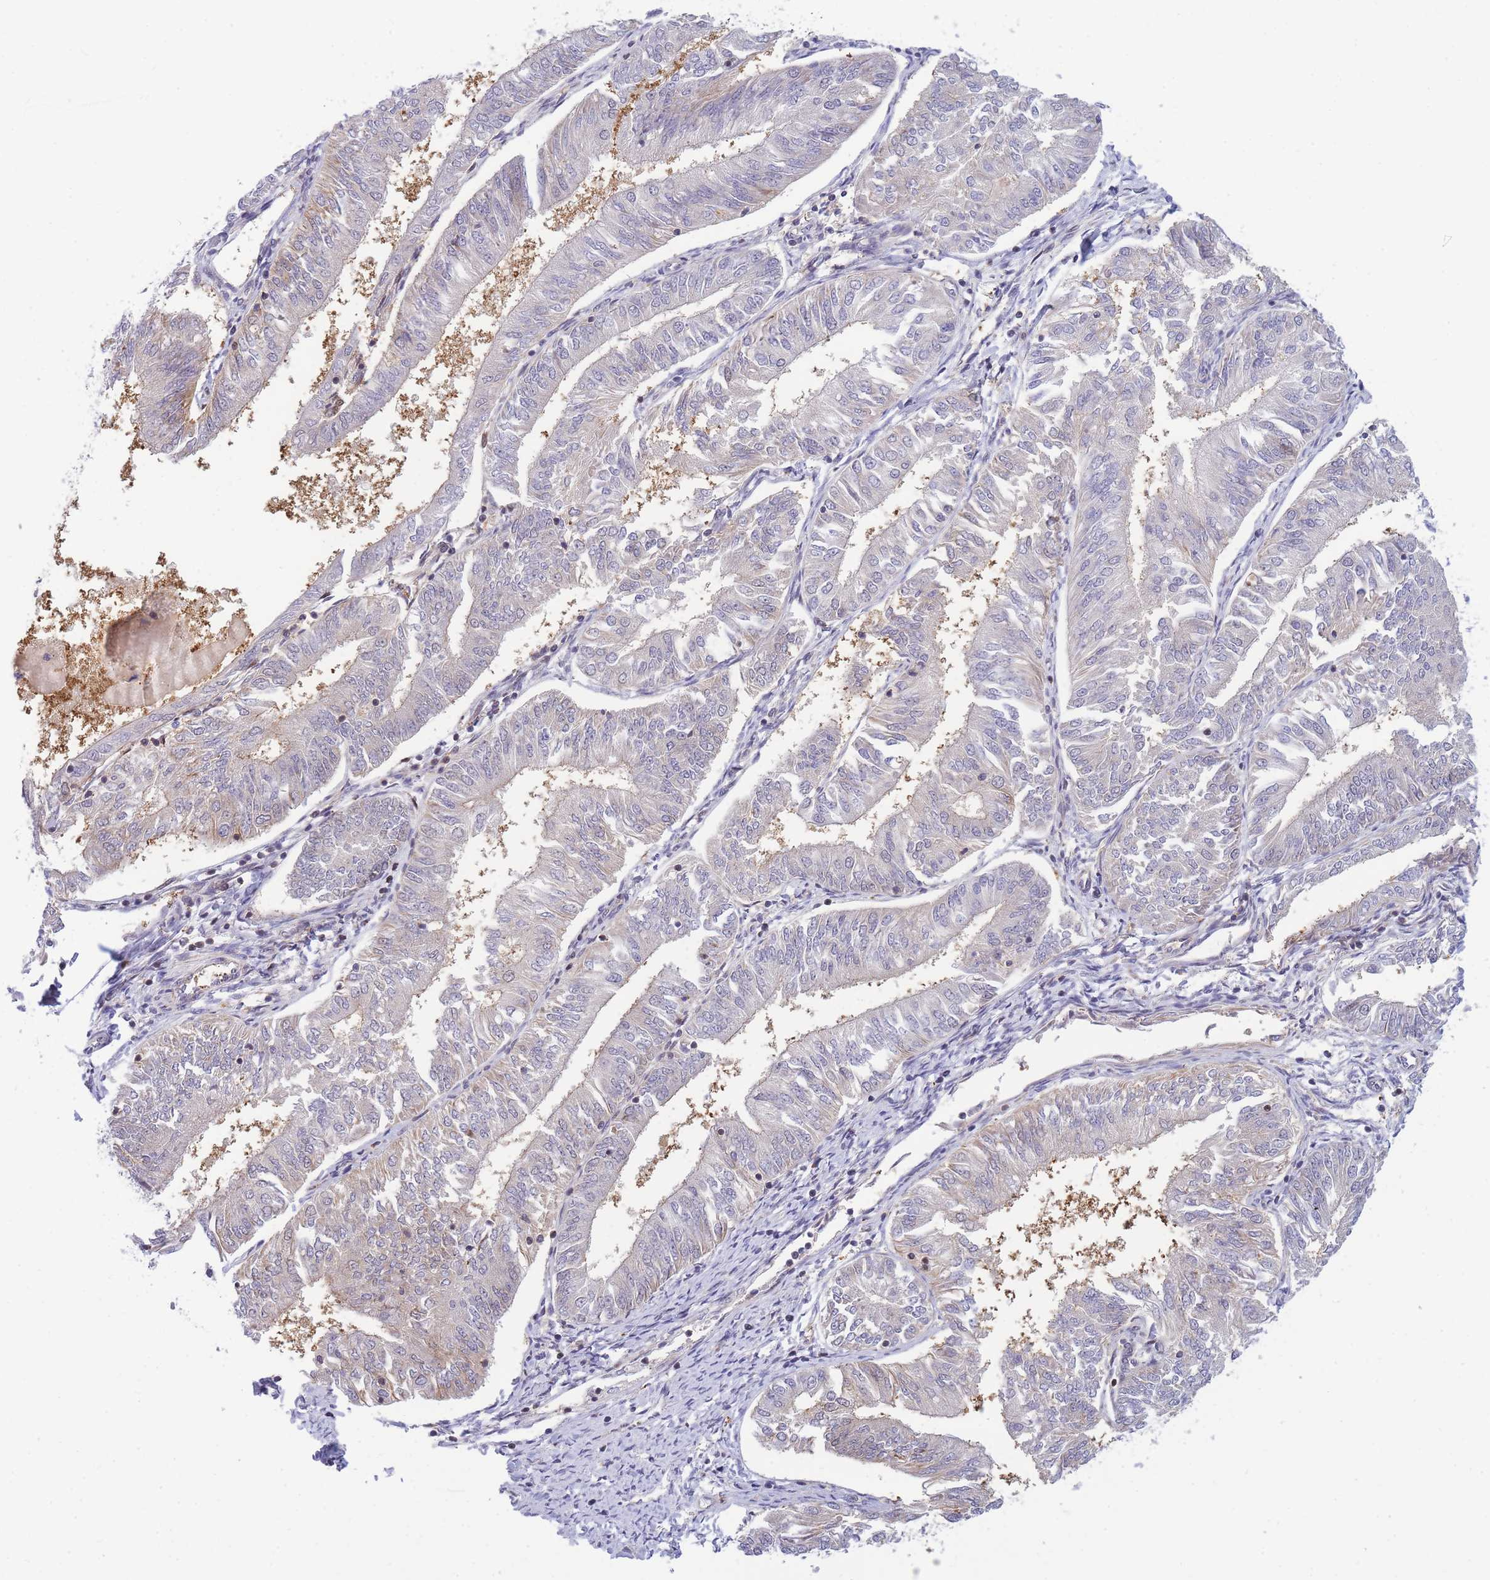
{"staining": {"intensity": "negative", "quantity": "none", "location": "none"}, "tissue": "endometrial cancer", "cell_type": "Tumor cells", "image_type": "cancer", "snomed": [{"axis": "morphology", "description": "Adenocarcinoma, NOS"}, {"axis": "topography", "description": "Endometrium"}], "caption": "The photomicrograph exhibits no significant staining in tumor cells of endometrial cancer (adenocarcinoma).", "gene": "CRACD", "patient": {"sex": "female", "age": 58}}